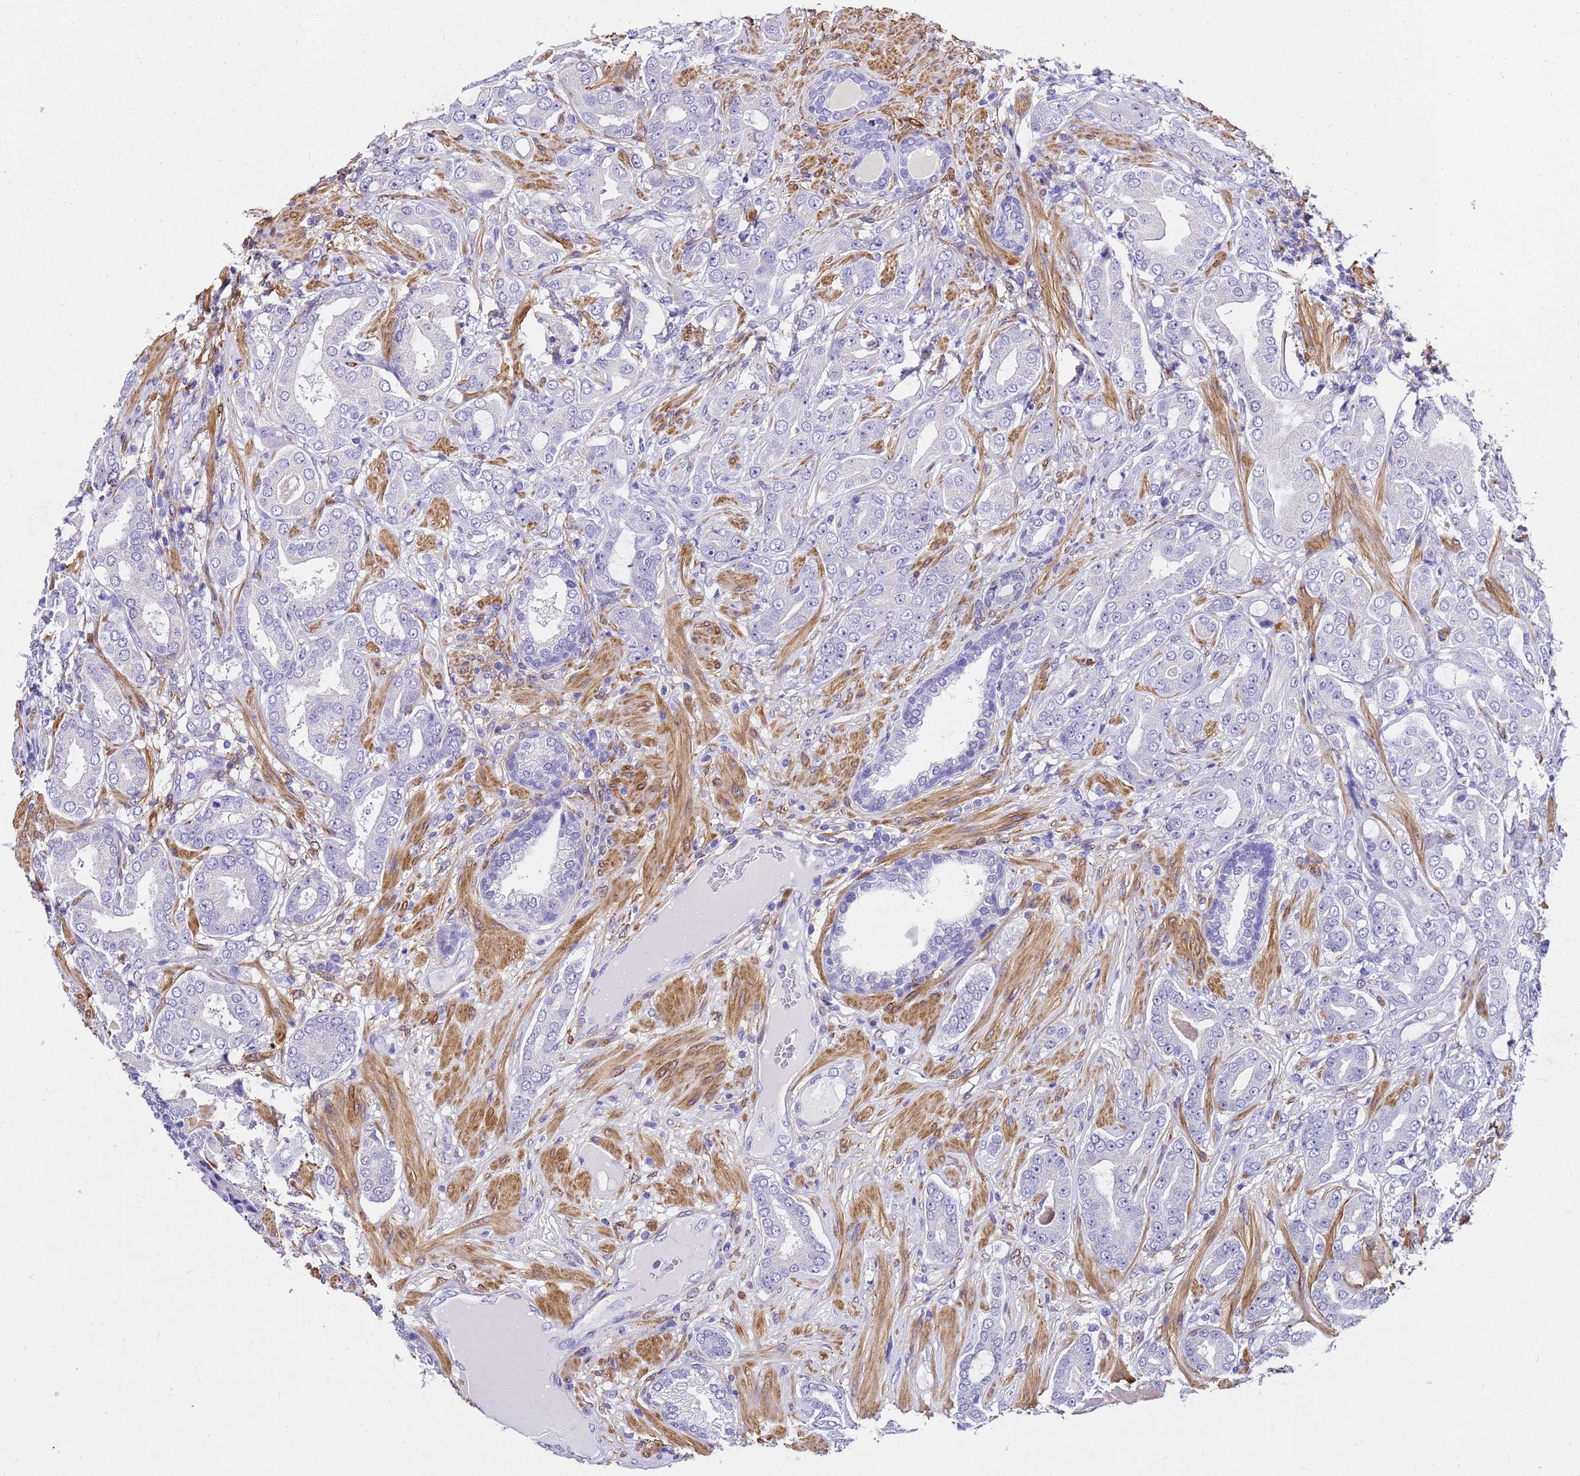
{"staining": {"intensity": "negative", "quantity": "none", "location": "none"}, "tissue": "prostate cancer", "cell_type": "Tumor cells", "image_type": "cancer", "snomed": [{"axis": "morphology", "description": "Adenocarcinoma, Low grade"}, {"axis": "topography", "description": "Prostate"}], "caption": "IHC micrograph of neoplastic tissue: human low-grade adenocarcinoma (prostate) stained with DAB displays no significant protein expression in tumor cells. (Brightfield microscopy of DAB immunohistochemistry at high magnification).", "gene": "HSPB6", "patient": {"sex": "male", "age": 57}}